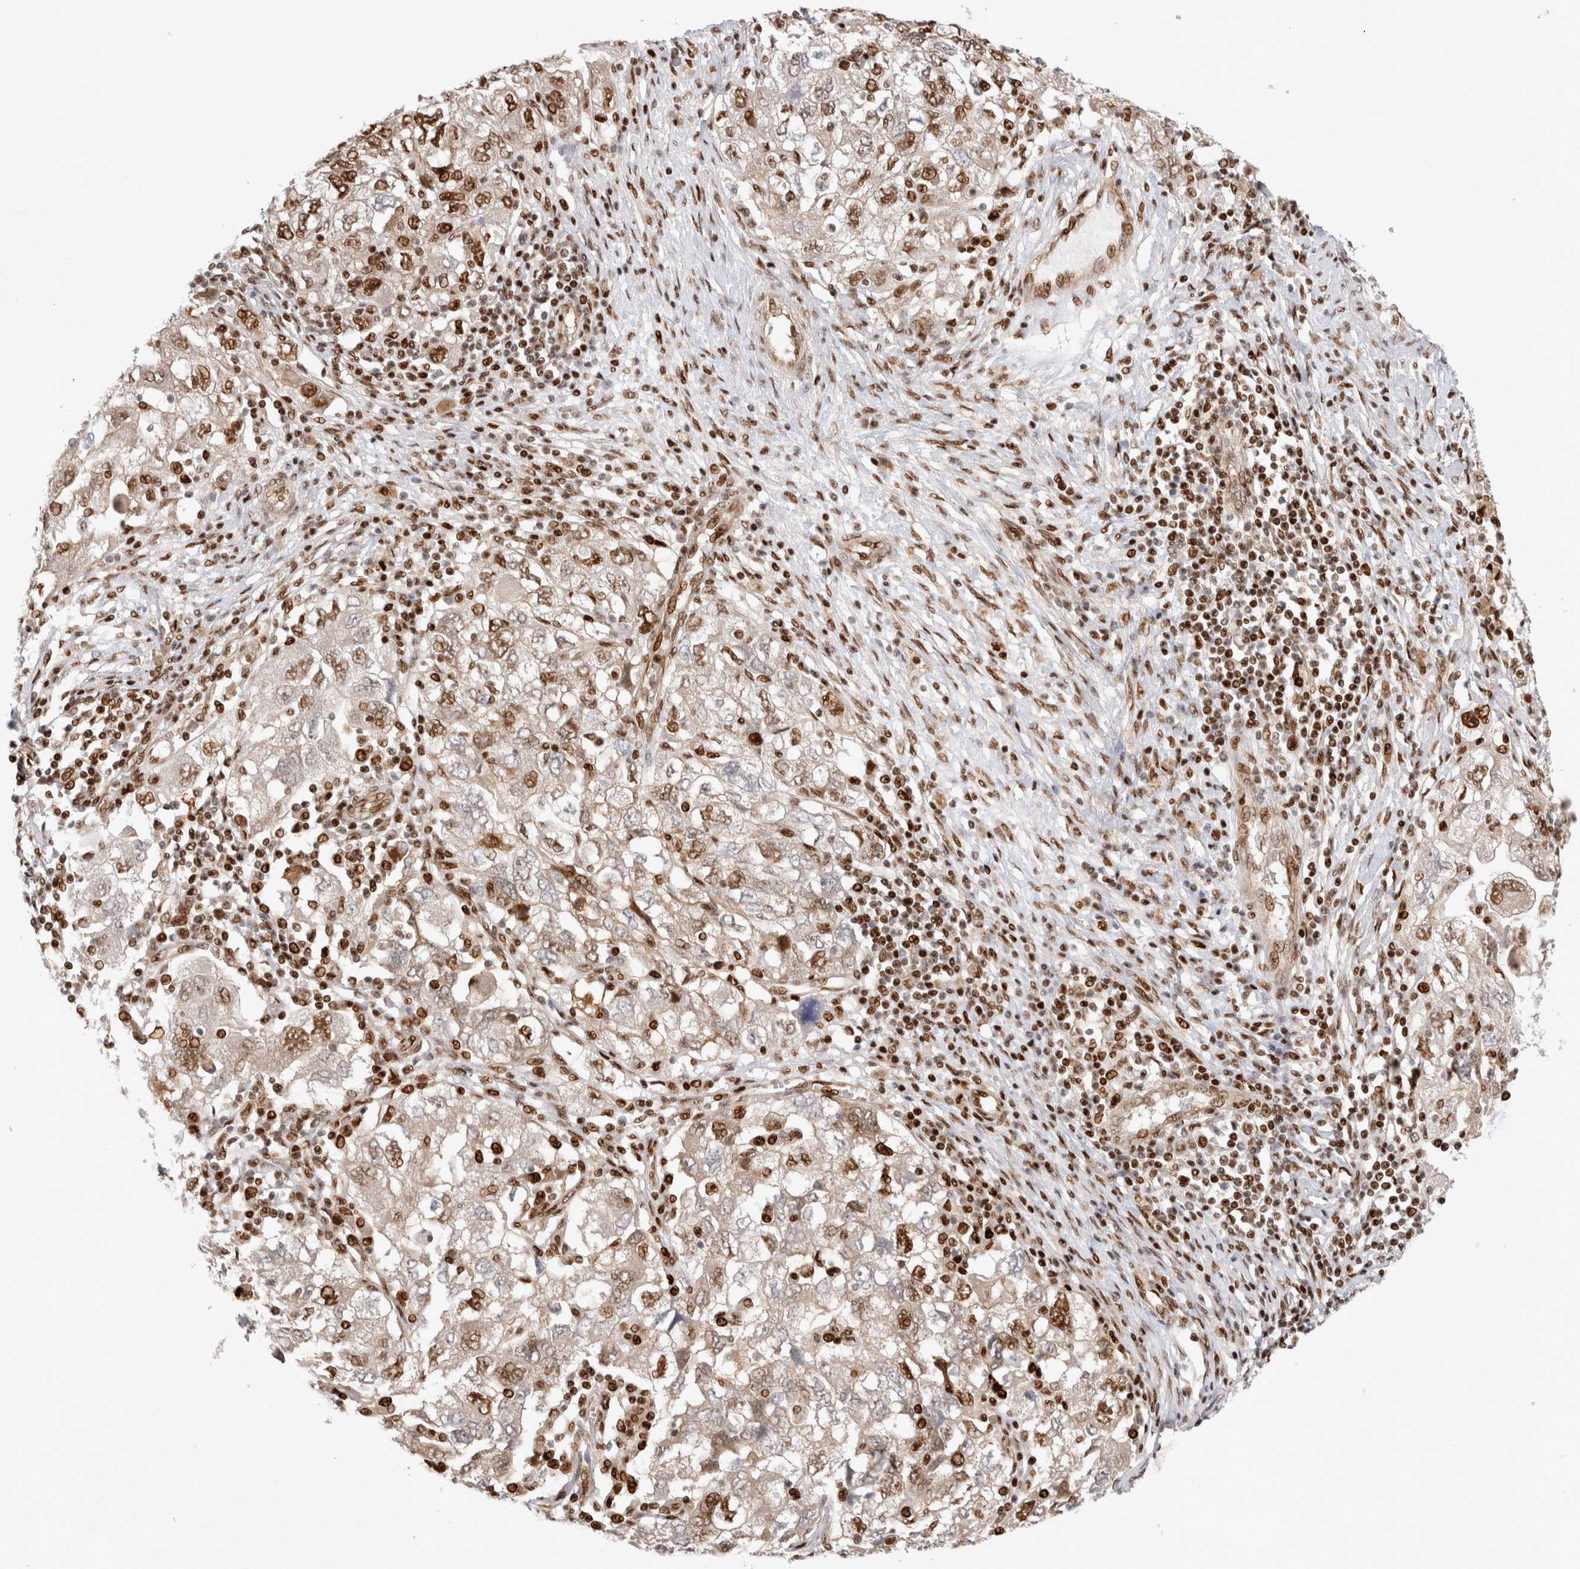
{"staining": {"intensity": "moderate", "quantity": ">75%", "location": "nuclear"}, "tissue": "ovarian cancer", "cell_type": "Tumor cells", "image_type": "cancer", "snomed": [{"axis": "morphology", "description": "Carcinoma, NOS"}, {"axis": "morphology", "description": "Cystadenocarcinoma, serous, NOS"}, {"axis": "topography", "description": "Ovary"}], "caption": "Human ovarian cancer (carcinoma) stained with a protein marker exhibits moderate staining in tumor cells.", "gene": "TCF4", "patient": {"sex": "female", "age": 69}}